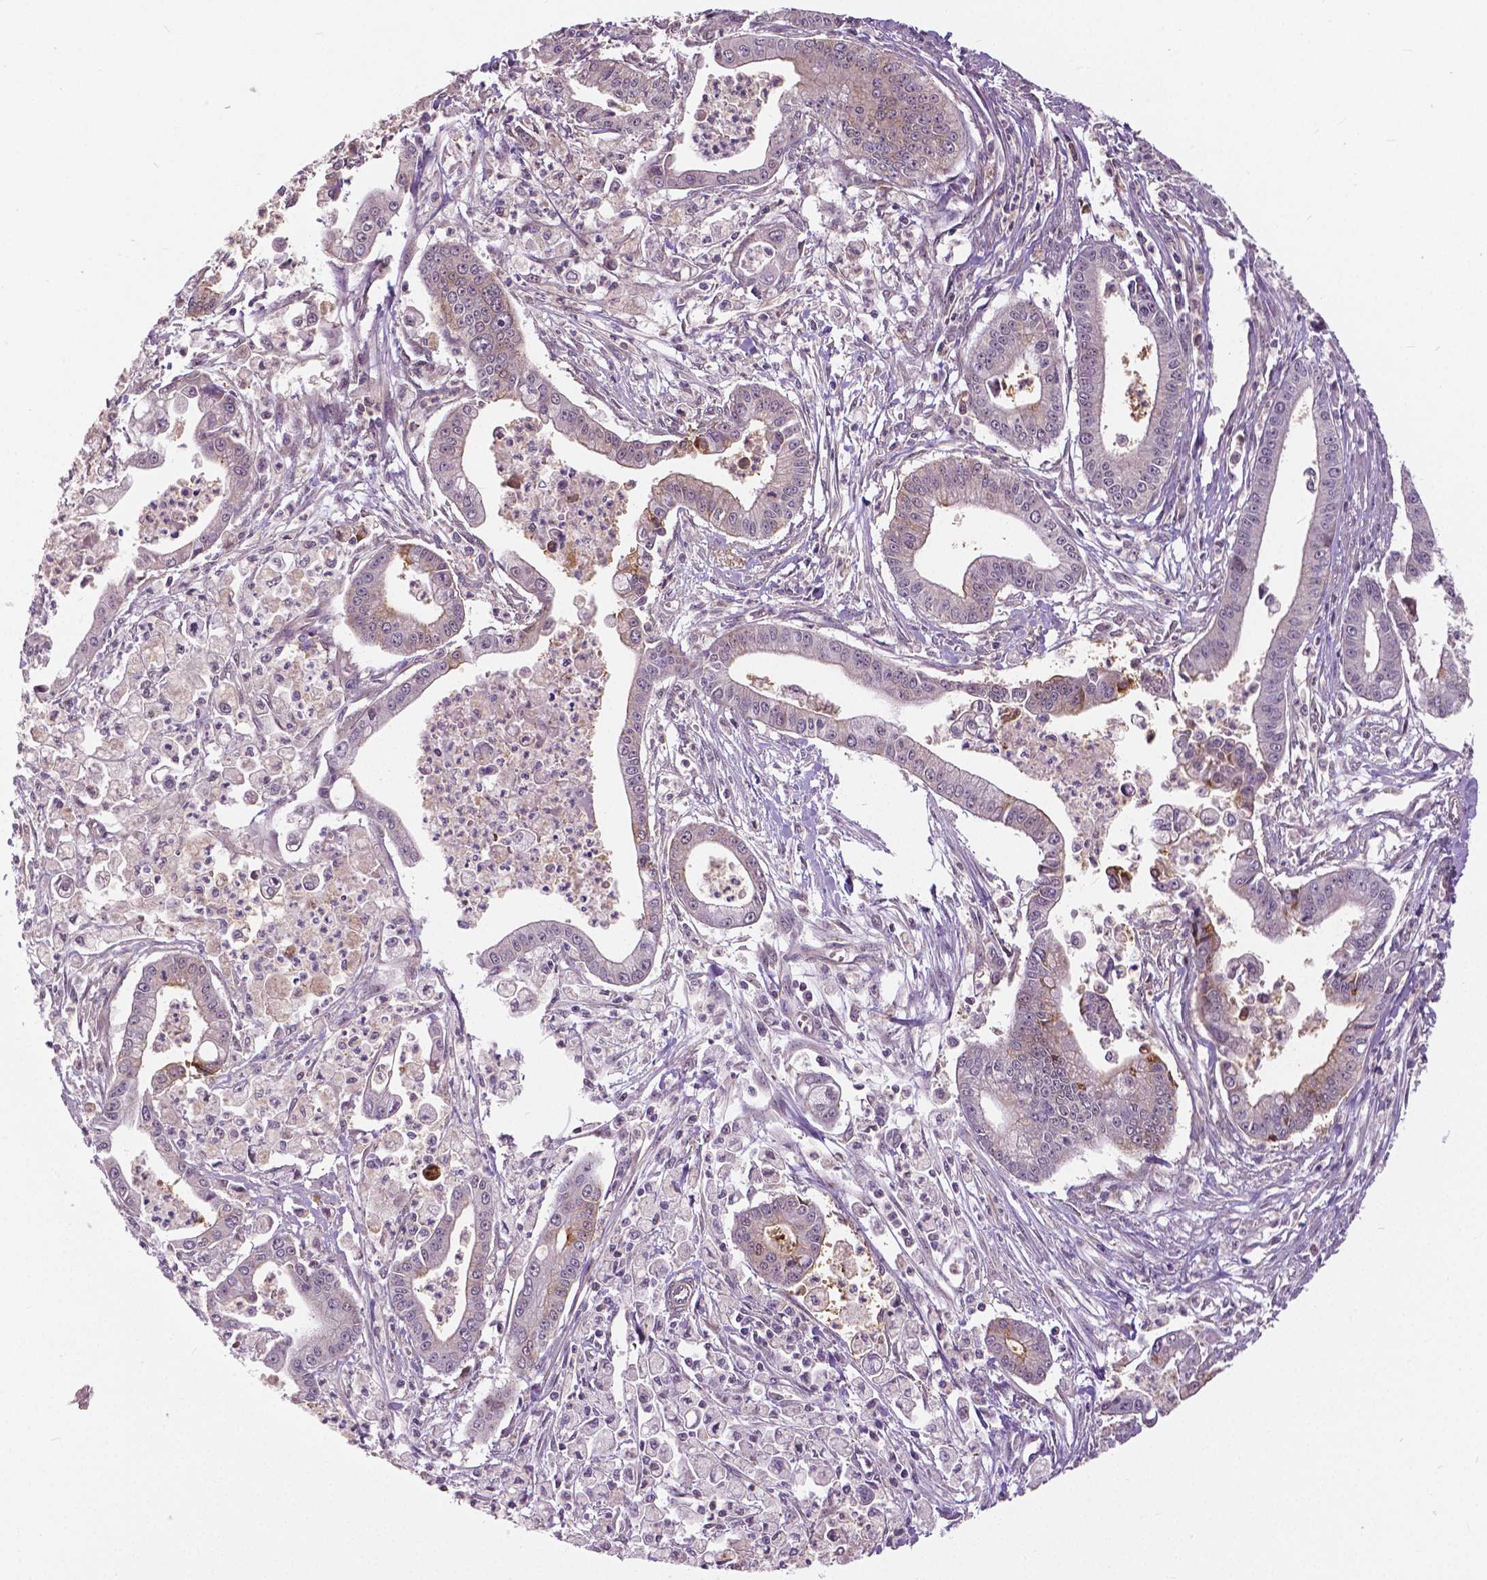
{"staining": {"intensity": "weak", "quantity": "<25%", "location": "cytoplasmic/membranous"}, "tissue": "pancreatic cancer", "cell_type": "Tumor cells", "image_type": "cancer", "snomed": [{"axis": "morphology", "description": "Adenocarcinoma, NOS"}, {"axis": "topography", "description": "Pancreas"}], "caption": "Pancreatic cancer was stained to show a protein in brown. There is no significant positivity in tumor cells.", "gene": "ANXA13", "patient": {"sex": "female", "age": 65}}